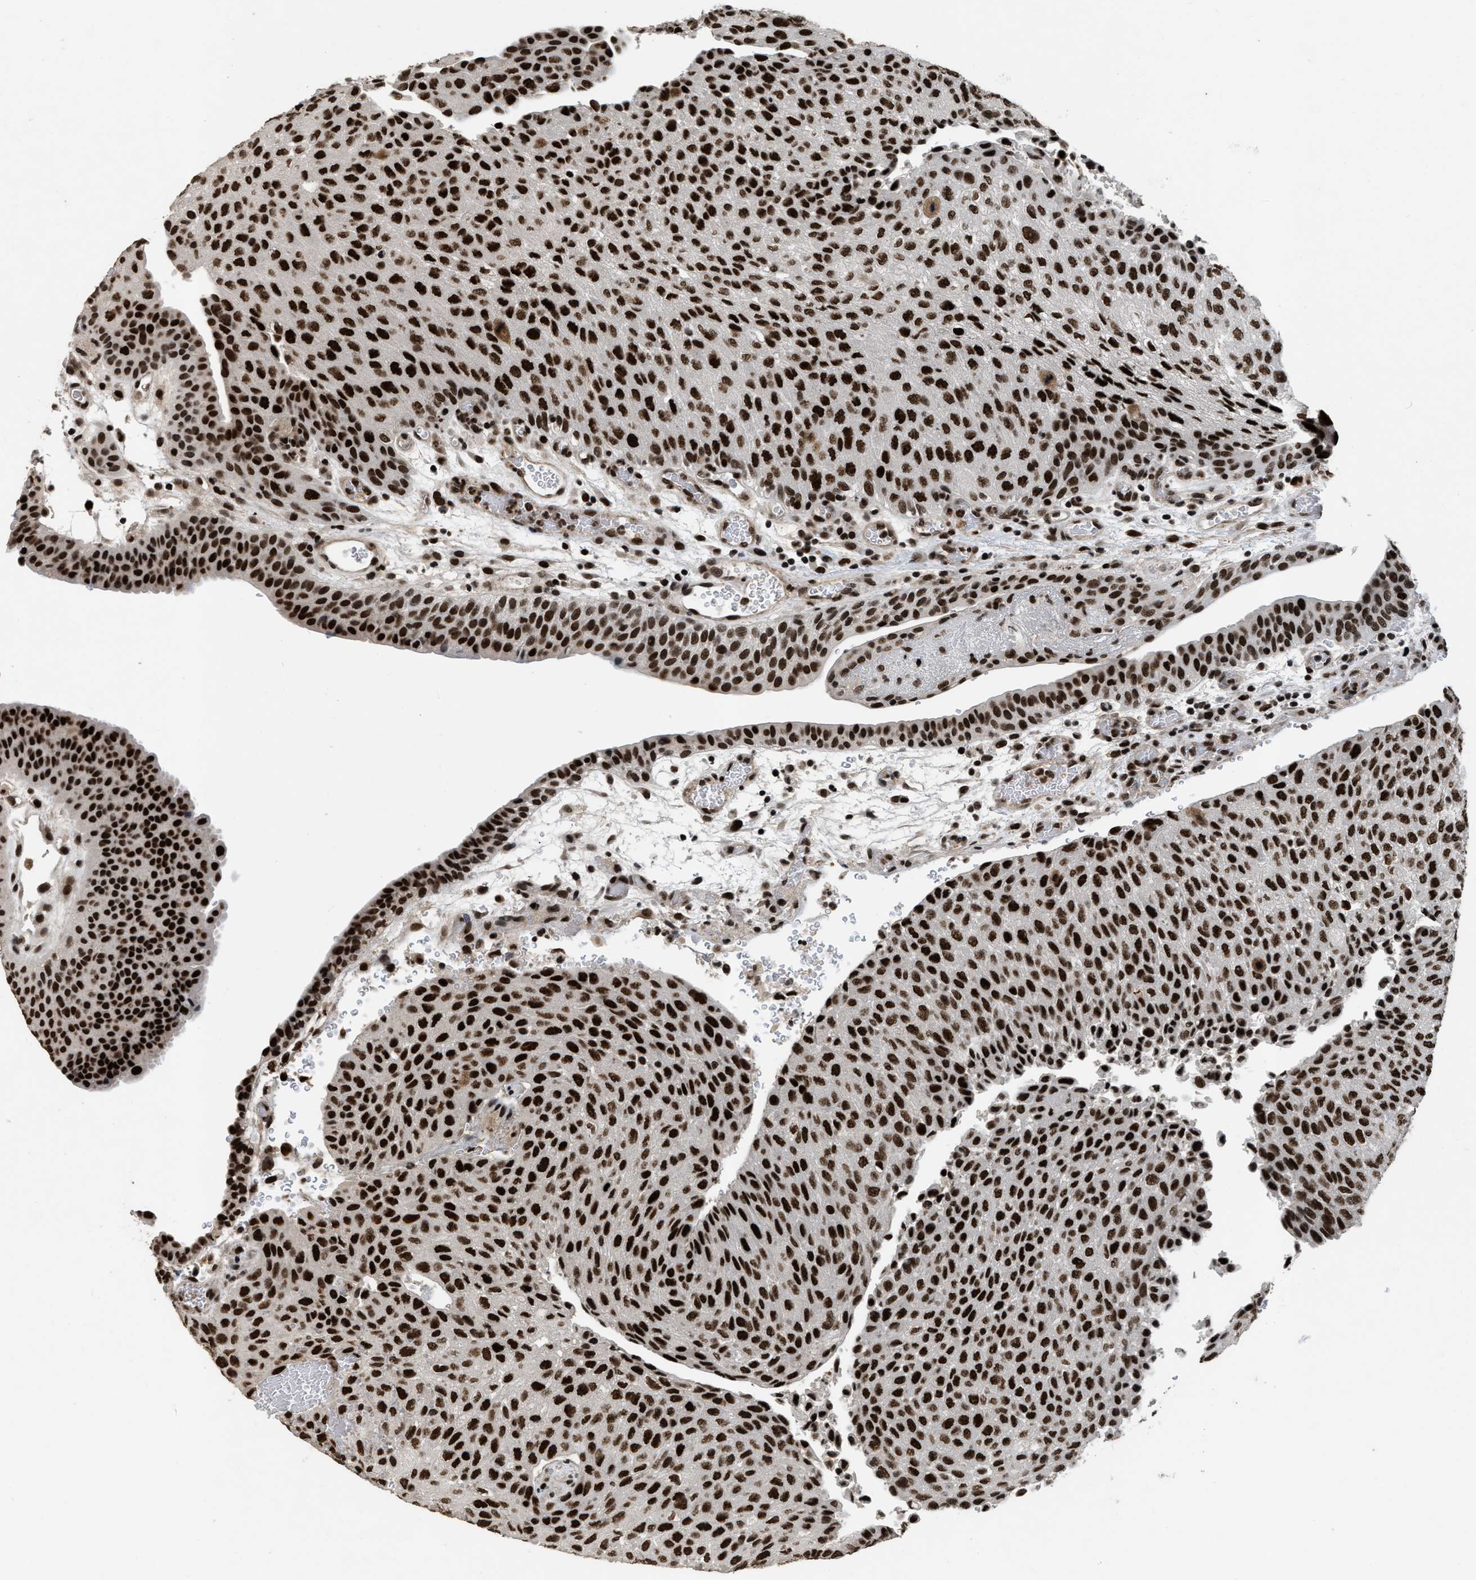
{"staining": {"intensity": "strong", "quantity": ">75%", "location": "nuclear"}, "tissue": "urothelial cancer", "cell_type": "Tumor cells", "image_type": "cancer", "snomed": [{"axis": "morphology", "description": "Urothelial carcinoma, Low grade"}, {"axis": "morphology", "description": "Urothelial carcinoma, High grade"}, {"axis": "topography", "description": "Urinary bladder"}], "caption": "Tumor cells reveal high levels of strong nuclear expression in about >75% of cells in human urothelial cancer.", "gene": "SMARCB1", "patient": {"sex": "male", "age": 35}}